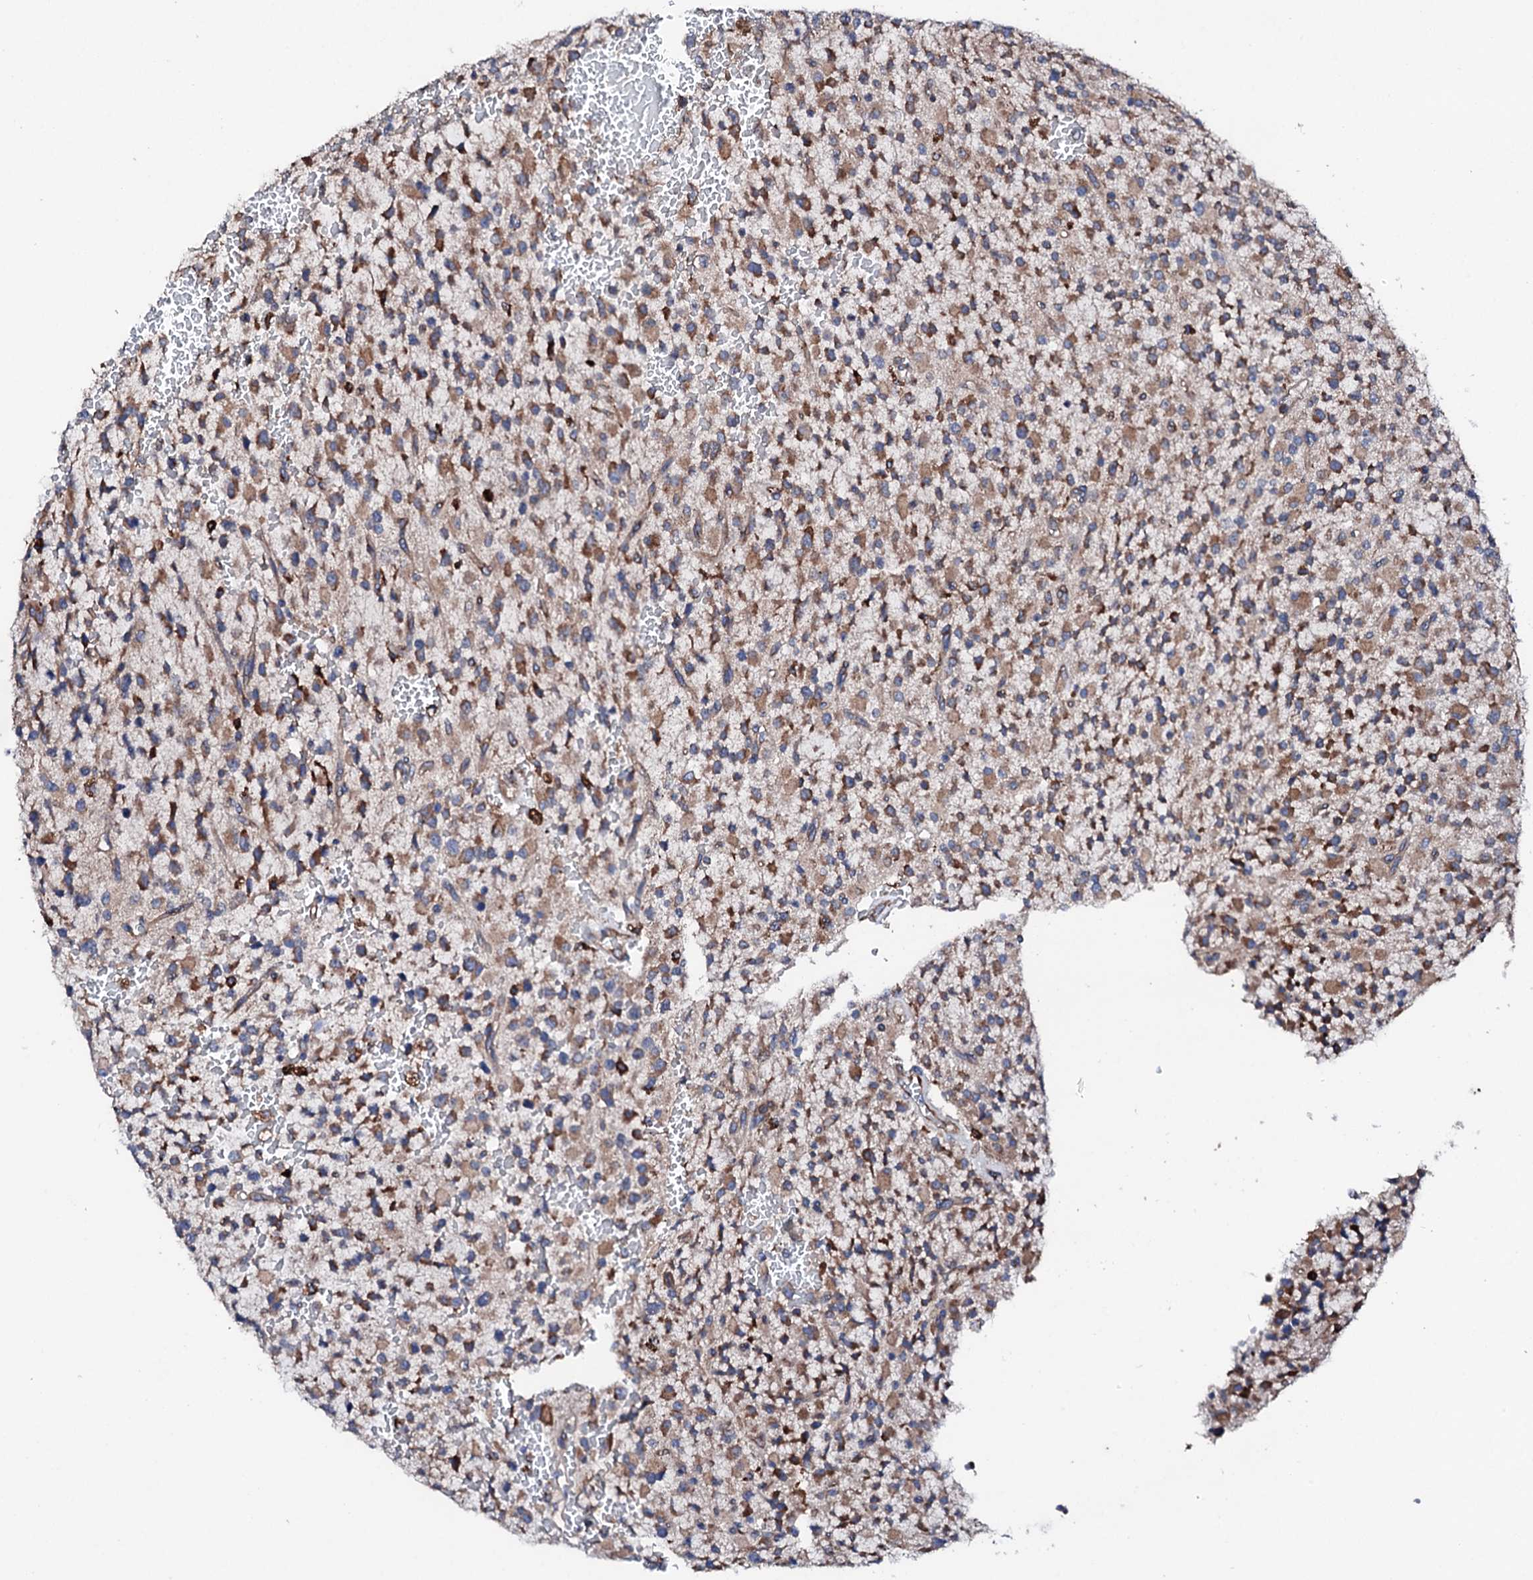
{"staining": {"intensity": "moderate", "quantity": ">75%", "location": "cytoplasmic/membranous"}, "tissue": "glioma", "cell_type": "Tumor cells", "image_type": "cancer", "snomed": [{"axis": "morphology", "description": "Glioma, malignant, High grade"}, {"axis": "topography", "description": "Brain"}], "caption": "Immunohistochemistry (IHC) staining of glioma, which demonstrates medium levels of moderate cytoplasmic/membranous staining in about >75% of tumor cells indicating moderate cytoplasmic/membranous protein positivity. The staining was performed using DAB (brown) for protein detection and nuclei were counterstained in hematoxylin (blue).", "gene": "AMDHD1", "patient": {"sex": "male", "age": 34}}